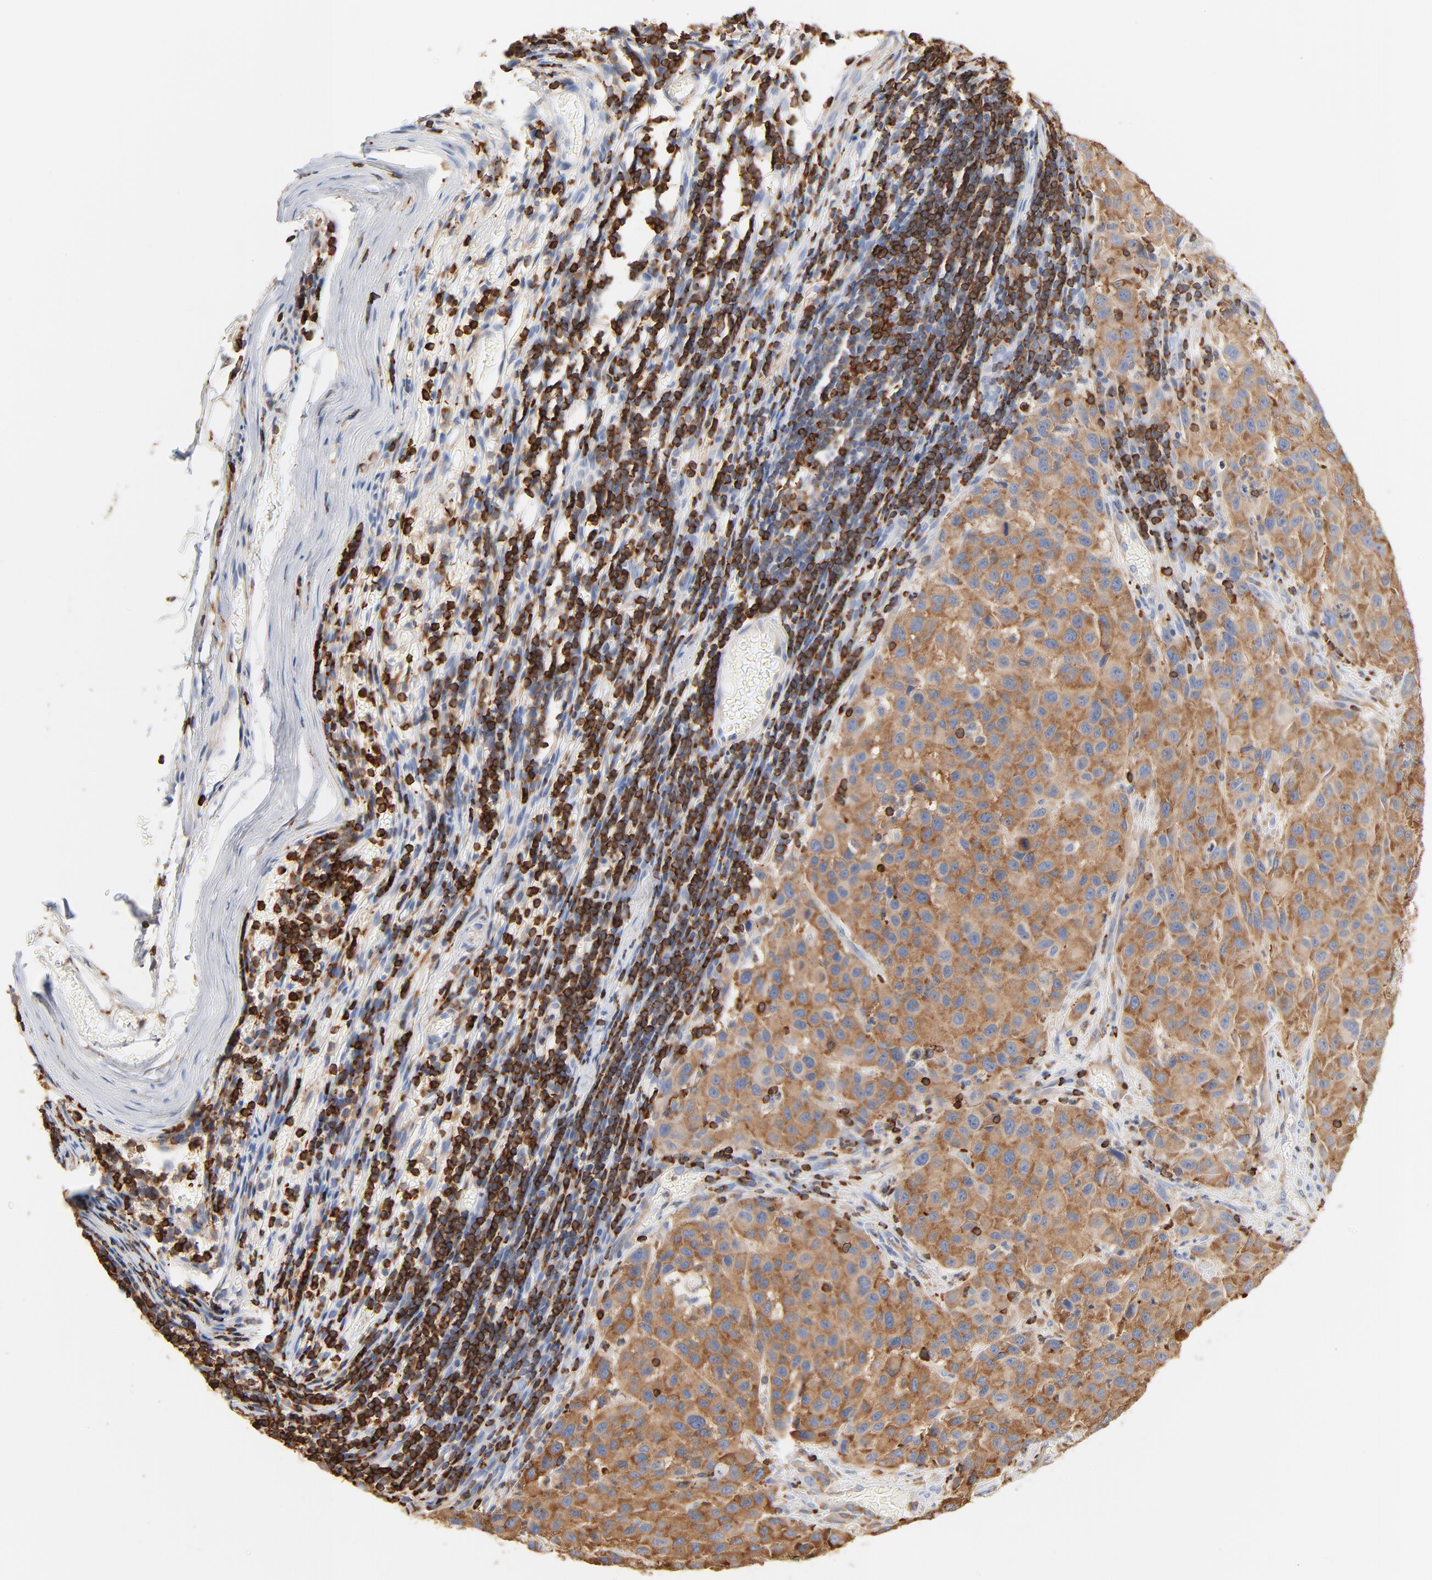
{"staining": {"intensity": "moderate", "quantity": ">75%", "location": "cytoplasmic/membranous"}, "tissue": "melanoma", "cell_type": "Tumor cells", "image_type": "cancer", "snomed": [{"axis": "morphology", "description": "Malignant melanoma, Metastatic site"}, {"axis": "topography", "description": "Lymph node"}], "caption": "Brown immunohistochemical staining in human malignant melanoma (metastatic site) shows moderate cytoplasmic/membranous staining in approximately >75% of tumor cells. Nuclei are stained in blue.", "gene": "SH3KBP1", "patient": {"sex": "male", "age": 61}}